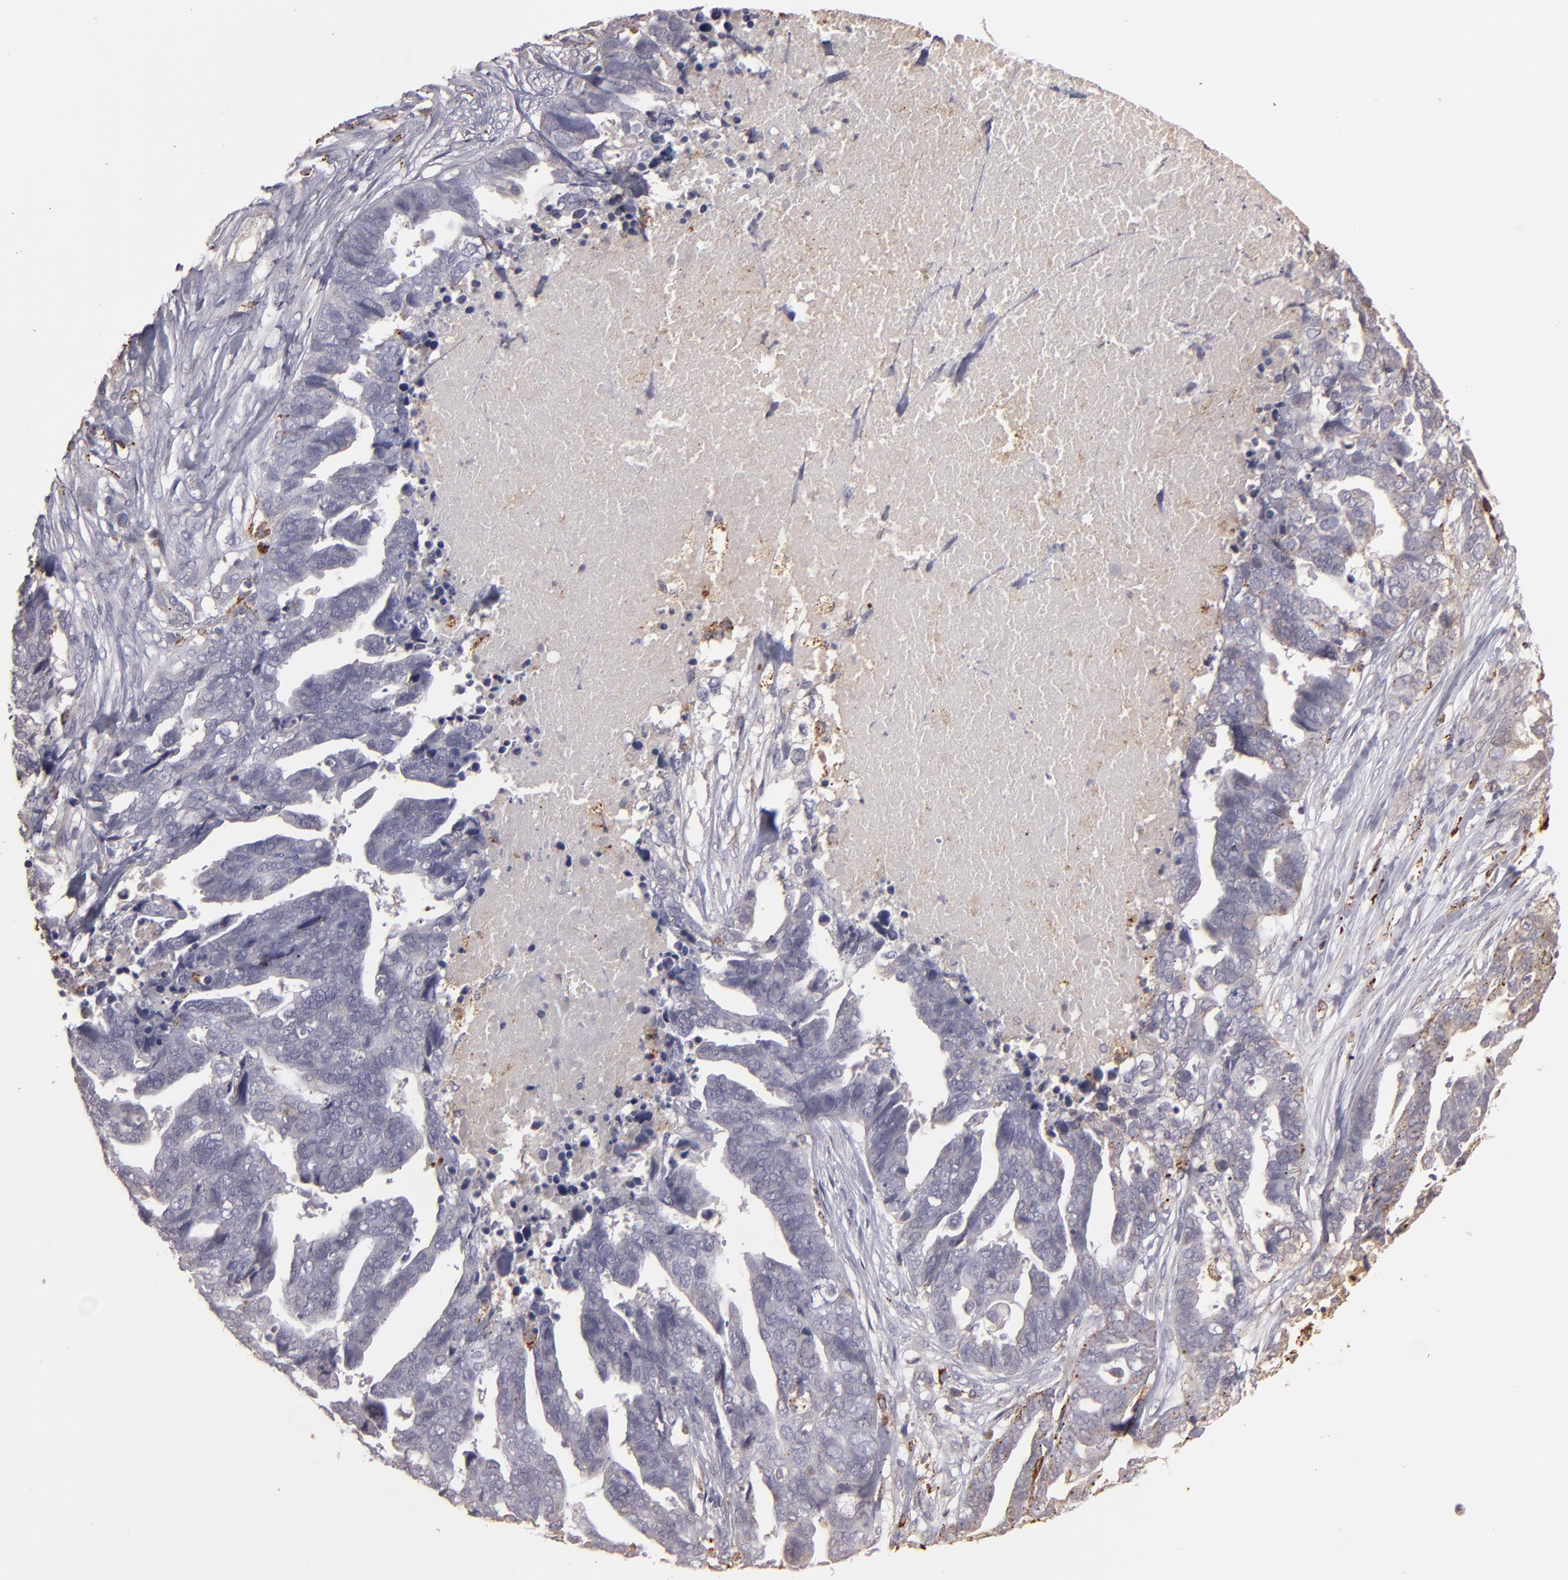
{"staining": {"intensity": "weak", "quantity": "<25%", "location": "cytoplasmic/membranous"}, "tissue": "ovarian cancer", "cell_type": "Tumor cells", "image_type": "cancer", "snomed": [{"axis": "morphology", "description": "Normal tissue, NOS"}, {"axis": "morphology", "description": "Cystadenocarcinoma, serous, NOS"}, {"axis": "topography", "description": "Fallopian tube"}, {"axis": "topography", "description": "Ovary"}], "caption": "The histopathology image reveals no significant positivity in tumor cells of serous cystadenocarcinoma (ovarian).", "gene": "TRAF1", "patient": {"sex": "female", "age": 56}}